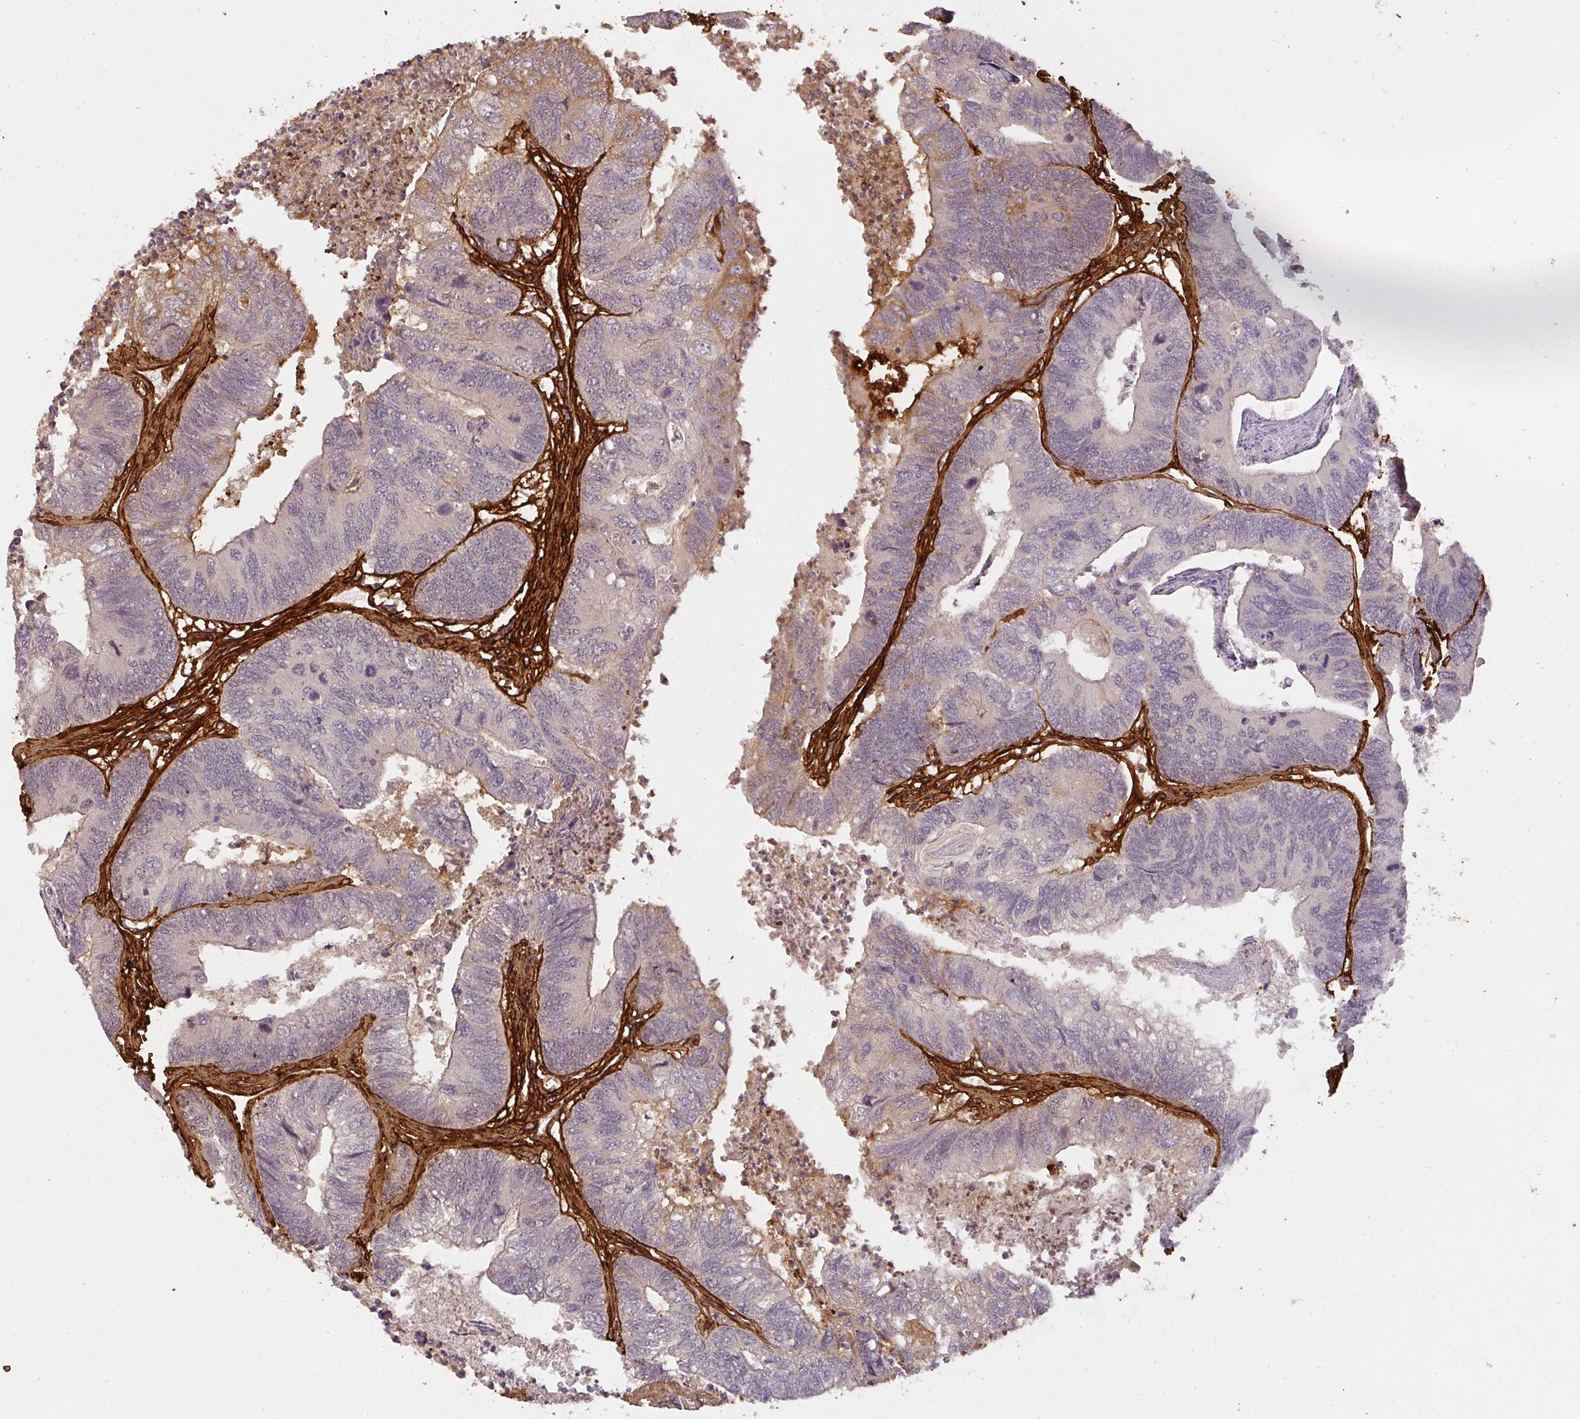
{"staining": {"intensity": "moderate", "quantity": "<25%", "location": "cytoplasmic/membranous"}, "tissue": "colorectal cancer", "cell_type": "Tumor cells", "image_type": "cancer", "snomed": [{"axis": "morphology", "description": "Adenocarcinoma, NOS"}, {"axis": "topography", "description": "Colon"}], "caption": "Approximately <25% of tumor cells in adenocarcinoma (colorectal) demonstrate moderate cytoplasmic/membranous protein staining as visualized by brown immunohistochemical staining.", "gene": "COL3A1", "patient": {"sex": "female", "age": 67}}